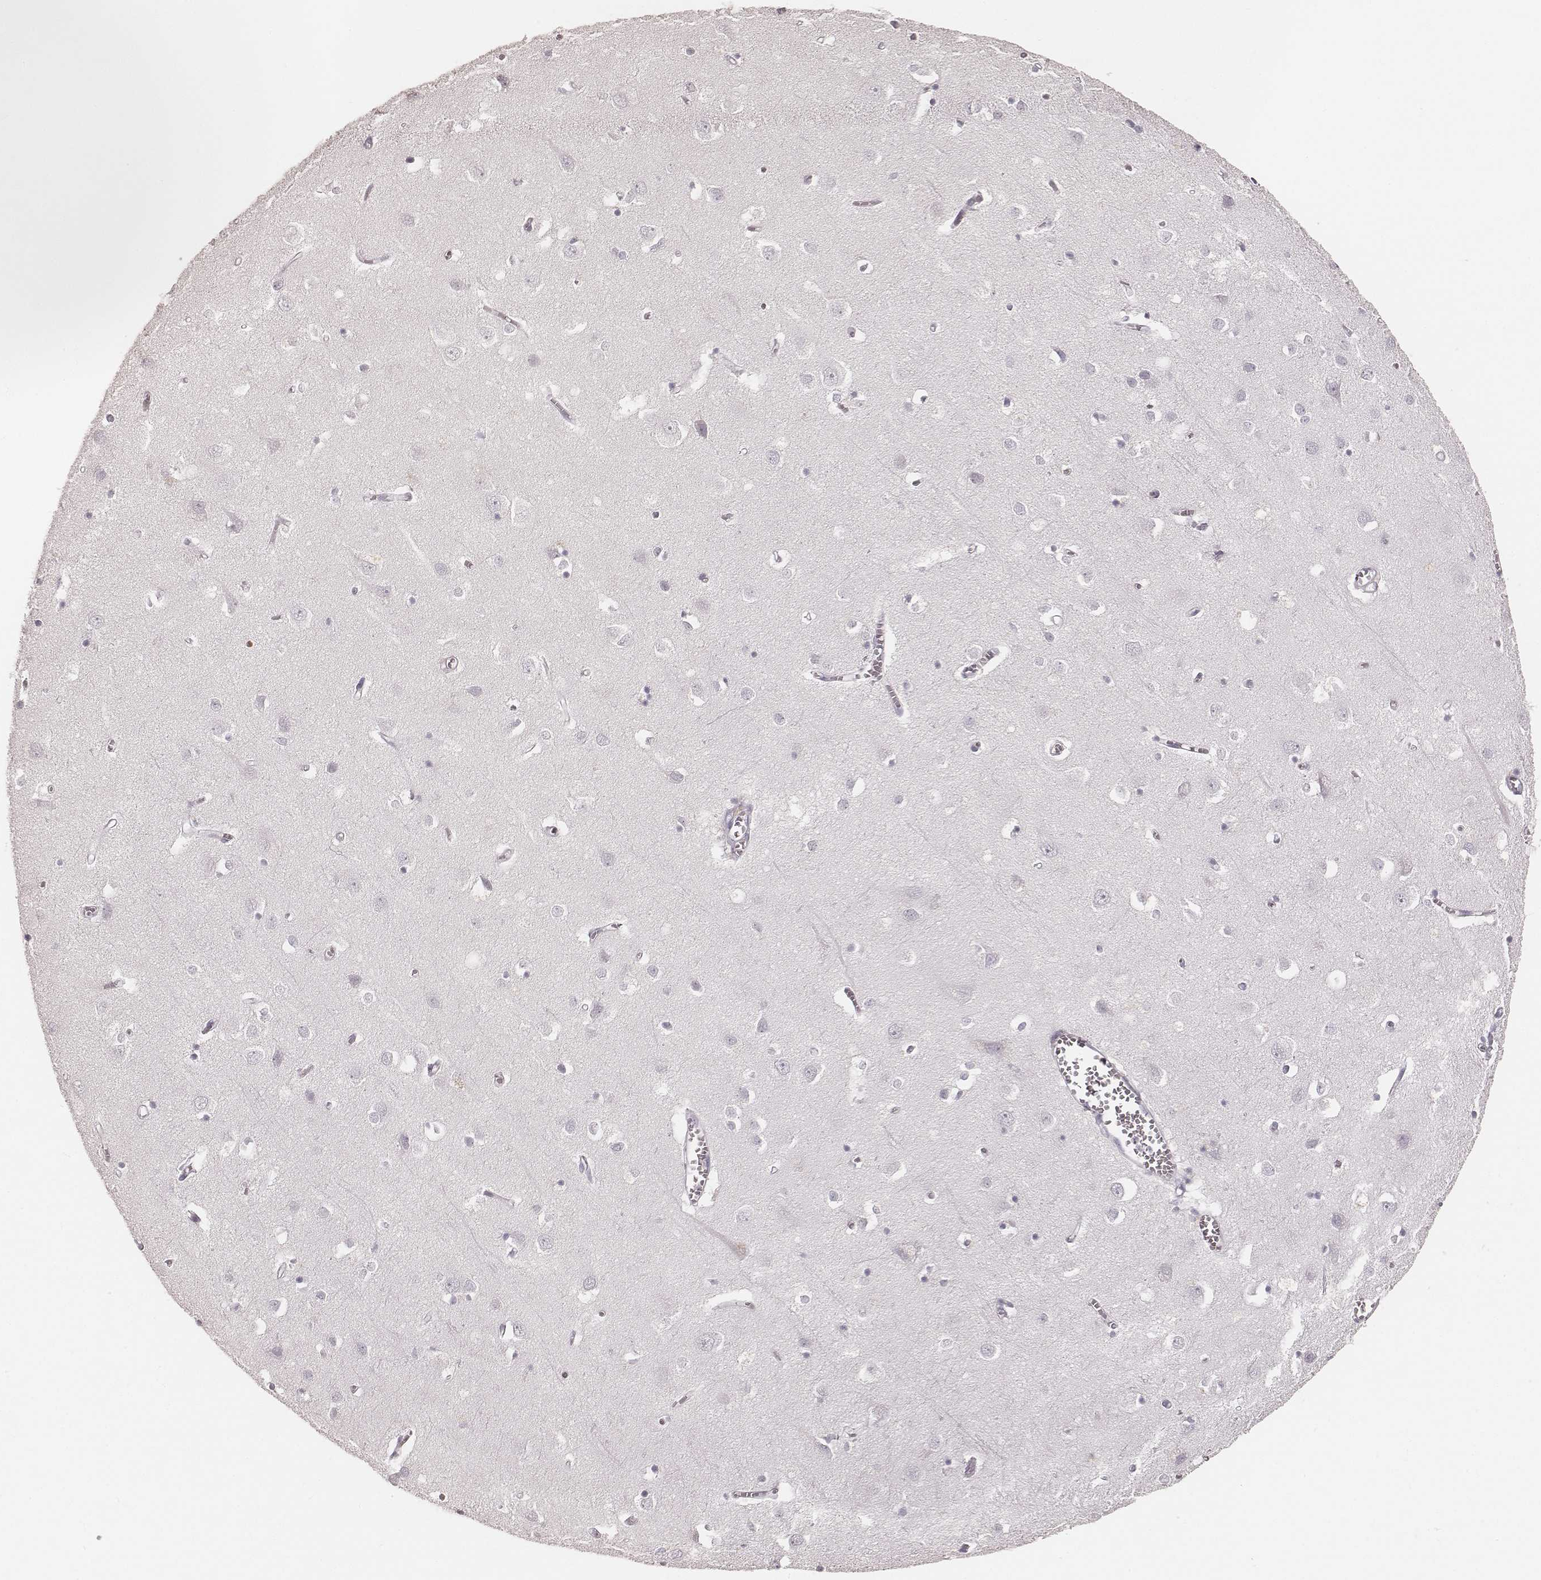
{"staining": {"intensity": "negative", "quantity": "none", "location": "none"}, "tissue": "cerebral cortex", "cell_type": "Endothelial cells", "image_type": "normal", "snomed": [{"axis": "morphology", "description": "Normal tissue, NOS"}, {"axis": "topography", "description": "Cerebral cortex"}], "caption": "IHC micrograph of normal cerebral cortex stained for a protein (brown), which displays no expression in endothelial cells.", "gene": "KRT26", "patient": {"sex": "male", "age": 70}}